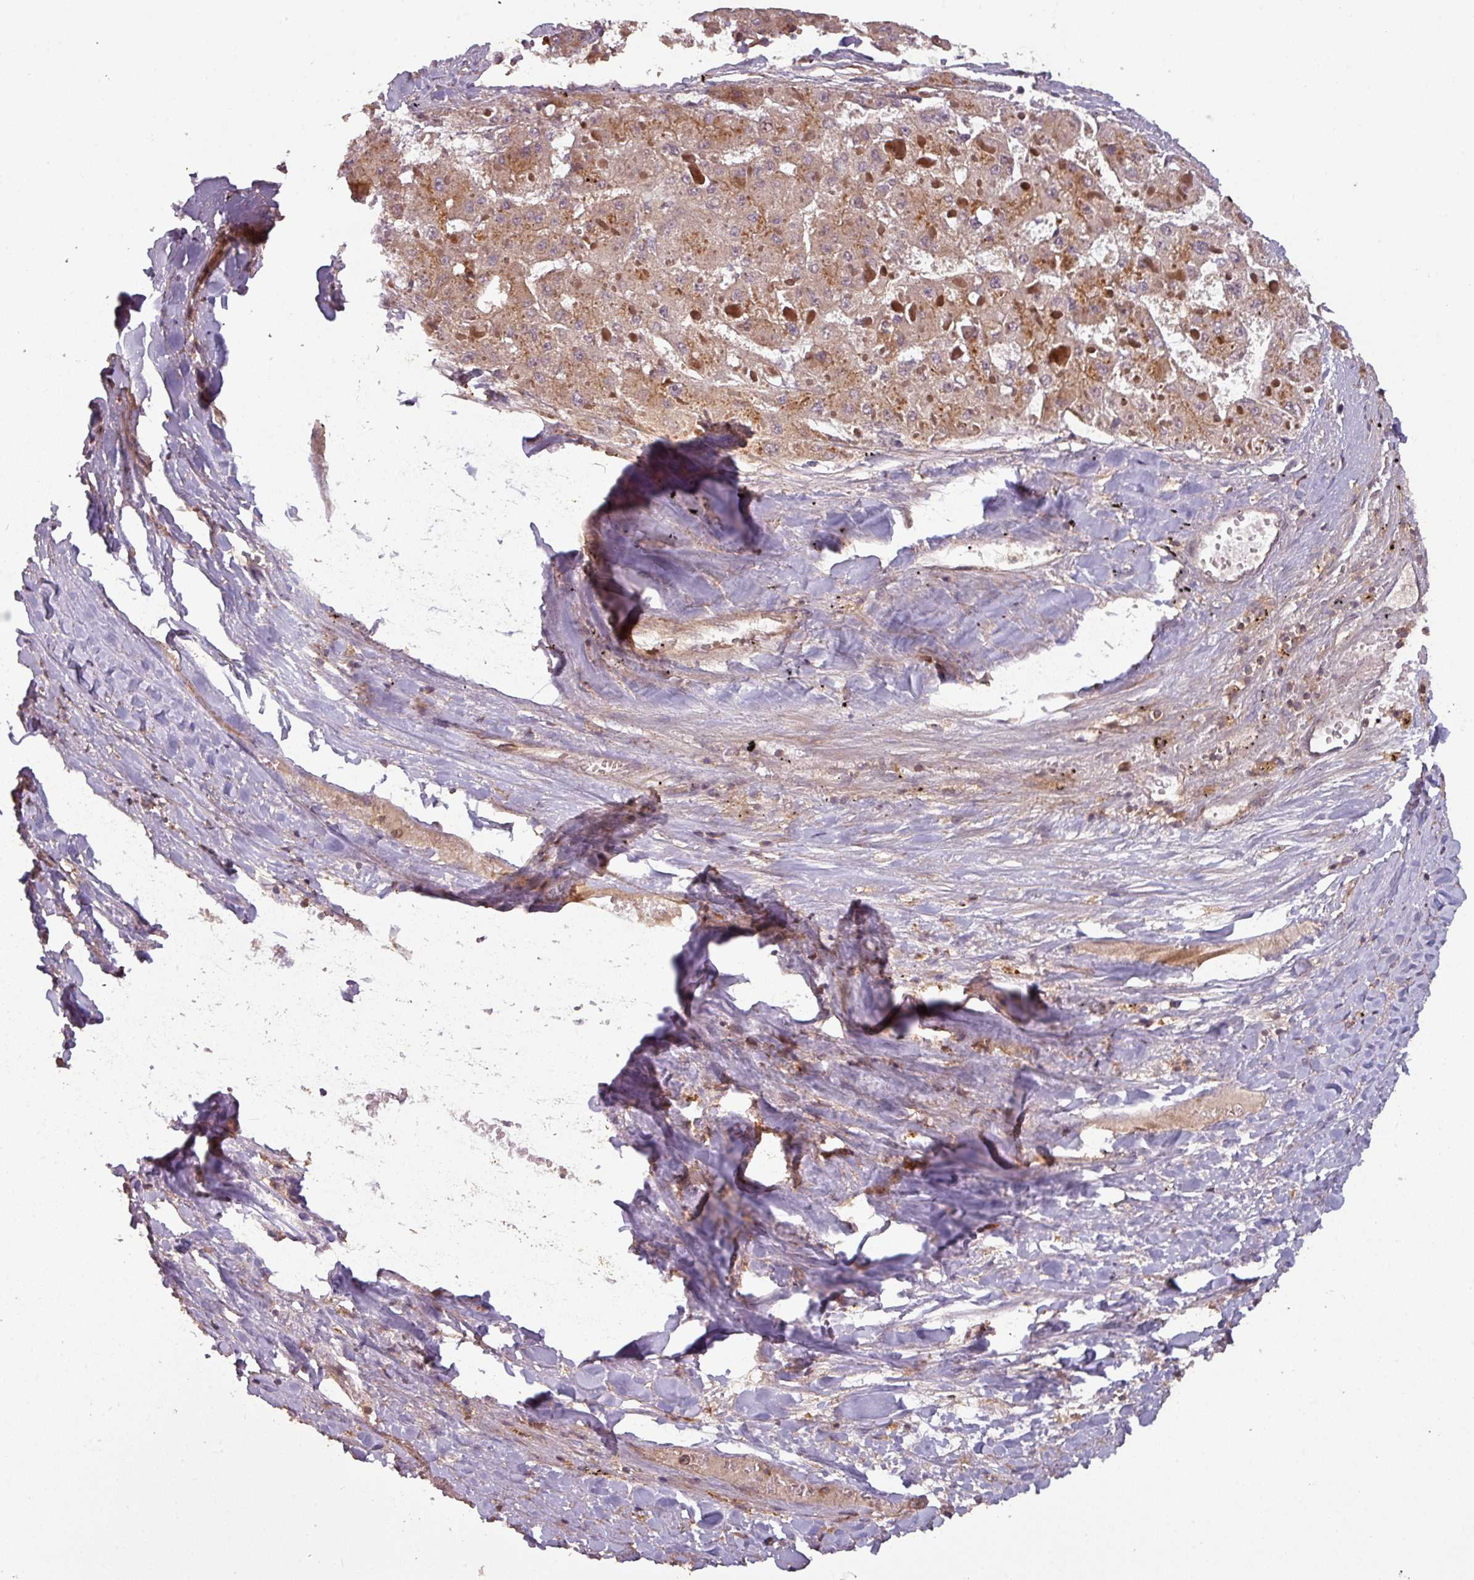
{"staining": {"intensity": "moderate", "quantity": ">75%", "location": "cytoplasmic/membranous"}, "tissue": "liver cancer", "cell_type": "Tumor cells", "image_type": "cancer", "snomed": [{"axis": "morphology", "description": "Carcinoma, Hepatocellular, NOS"}, {"axis": "topography", "description": "Liver"}], "caption": "Hepatocellular carcinoma (liver) tissue displays moderate cytoplasmic/membranous positivity in approximately >75% of tumor cells", "gene": "GSKIP", "patient": {"sex": "female", "age": 73}}